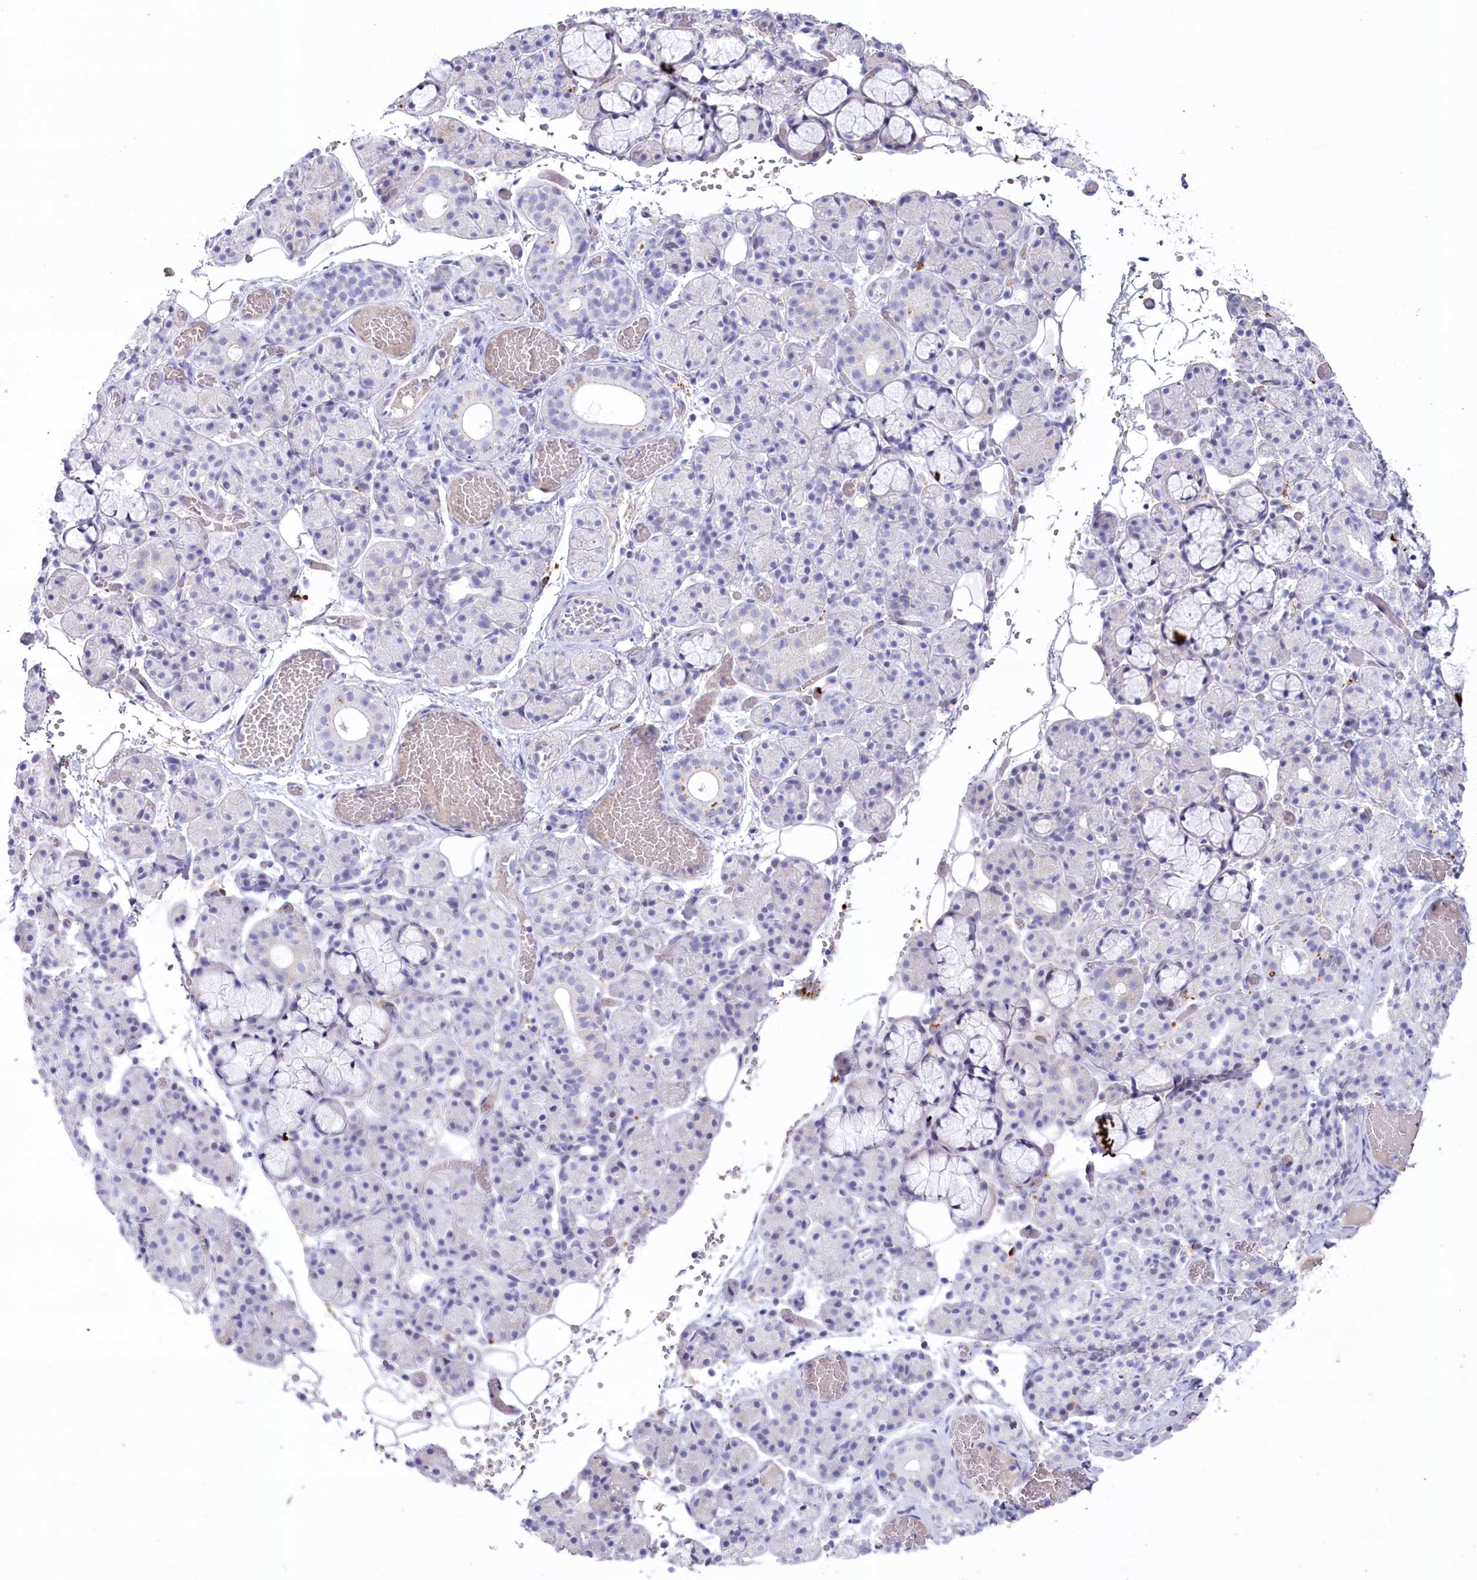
{"staining": {"intensity": "negative", "quantity": "none", "location": "none"}, "tissue": "salivary gland", "cell_type": "Glandular cells", "image_type": "normal", "snomed": [{"axis": "morphology", "description": "Normal tissue, NOS"}, {"axis": "topography", "description": "Salivary gland"}], "caption": "This is an immunohistochemistry (IHC) image of unremarkable human salivary gland. There is no staining in glandular cells.", "gene": "MYOZ1", "patient": {"sex": "male", "age": 63}}